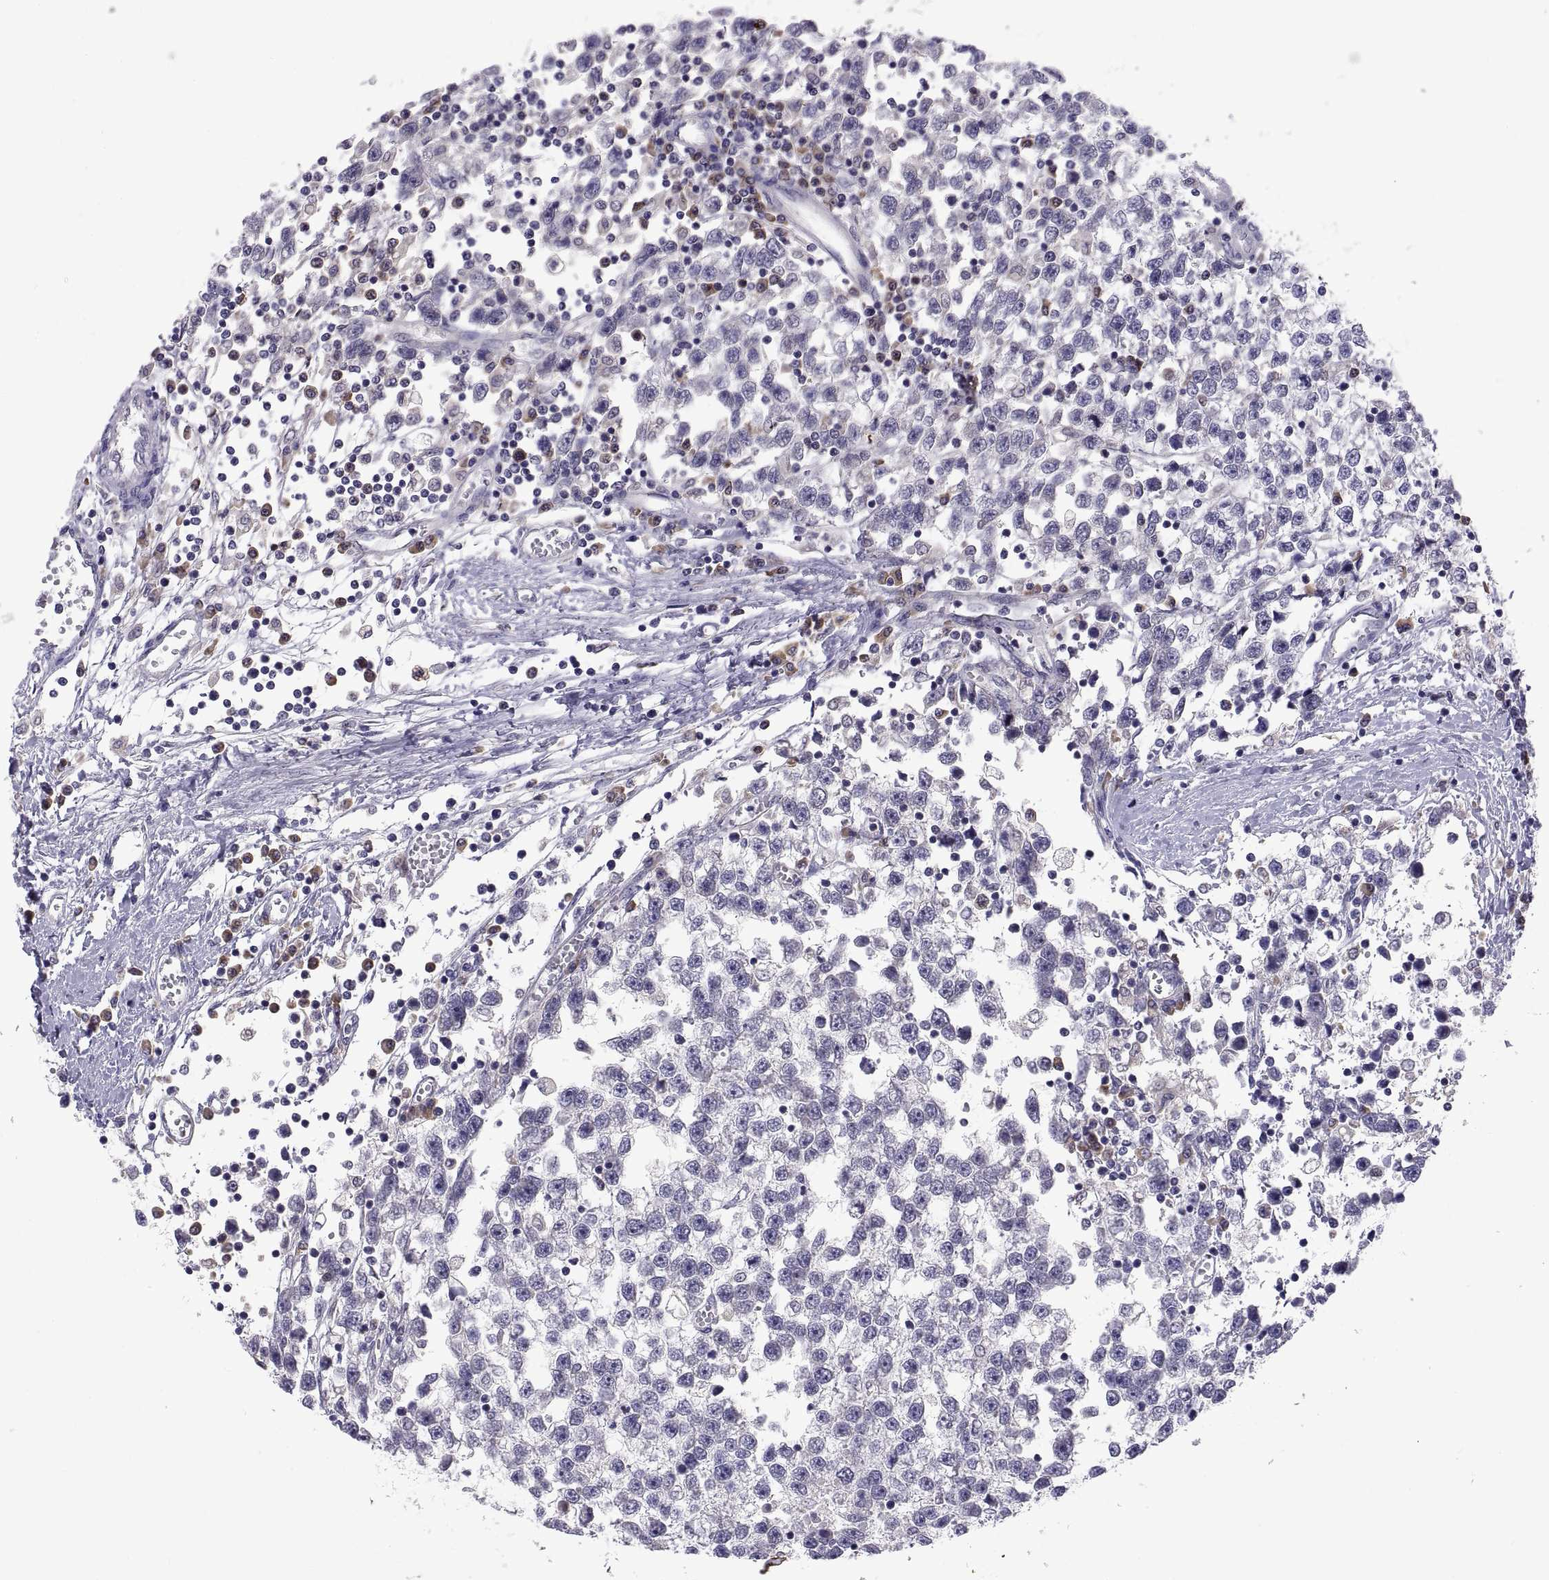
{"staining": {"intensity": "negative", "quantity": "none", "location": "none"}, "tissue": "testis cancer", "cell_type": "Tumor cells", "image_type": "cancer", "snomed": [{"axis": "morphology", "description": "Seminoma, NOS"}, {"axis": "topography", "description": "Testis"}], "caption": "High magnification brightfield microscopy of testis cancer (seminoma) stained with DAB (3,3'-diaminobenzidine) (brown) and counterstained with hematoxylin (blue): tumor cells show no significant expression.", "gene": "PKP1", "patient": {"sex": "male", "age": 34}}